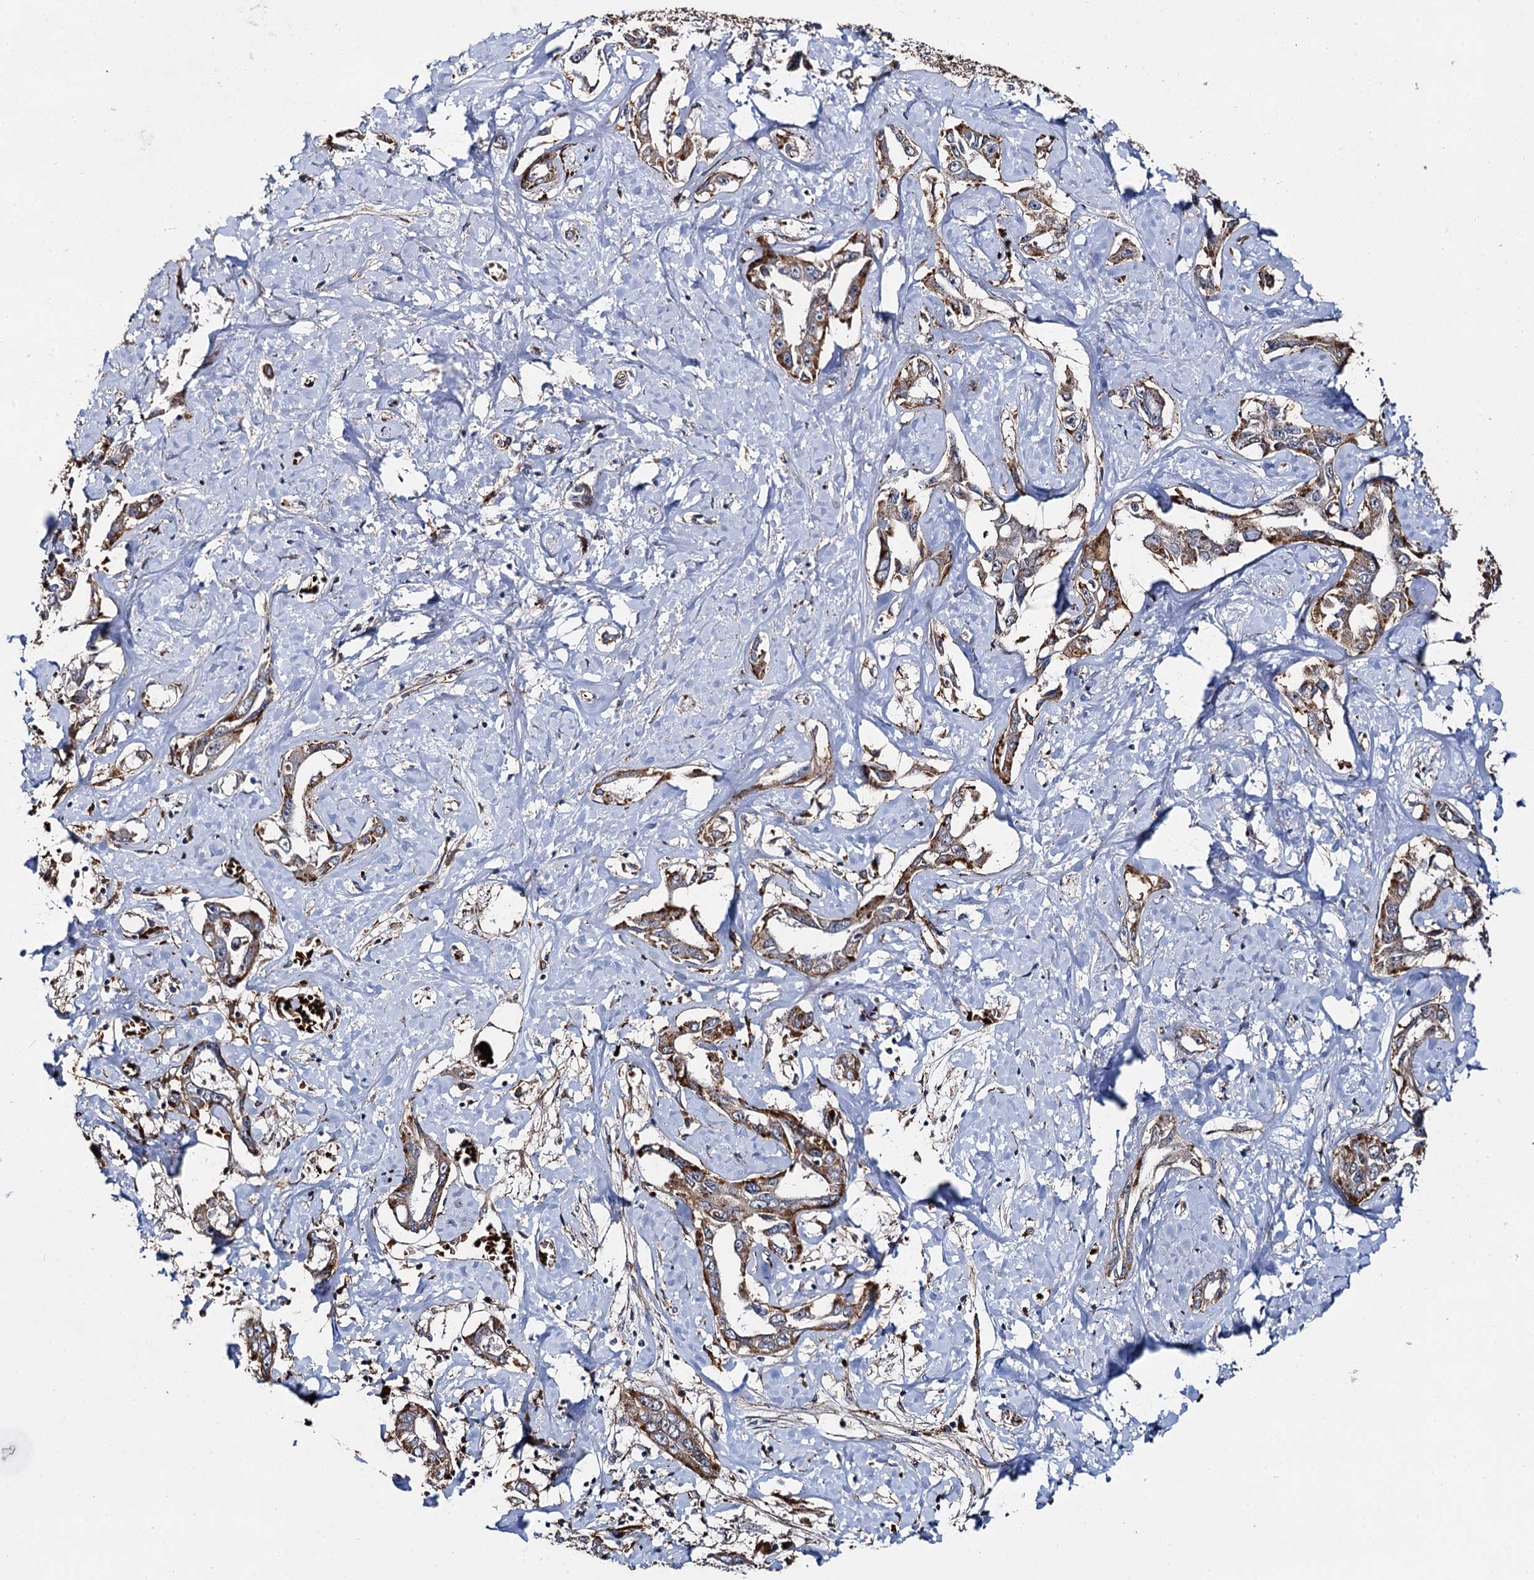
{"staining": {"intensity": "moderate", "quantity": ">75%", "location": "cytoplasmic/membranous"}, "tissue": "liver cancer", "cell_type": "Tumor cells", "image_type": "cancer", "snomed": [{"axis": "morphology", "description": "Cholangiocarcinoma"}, {"axis": "topography", "description": "Liver"}], "caption": "An image of liver cholangiocarcinoma stained for a protein shows moderate cytoplasmic/membranous brown staining in tumor cells.", "gene": "GBA1", "patient": {"sex": "male", "age": 59}}